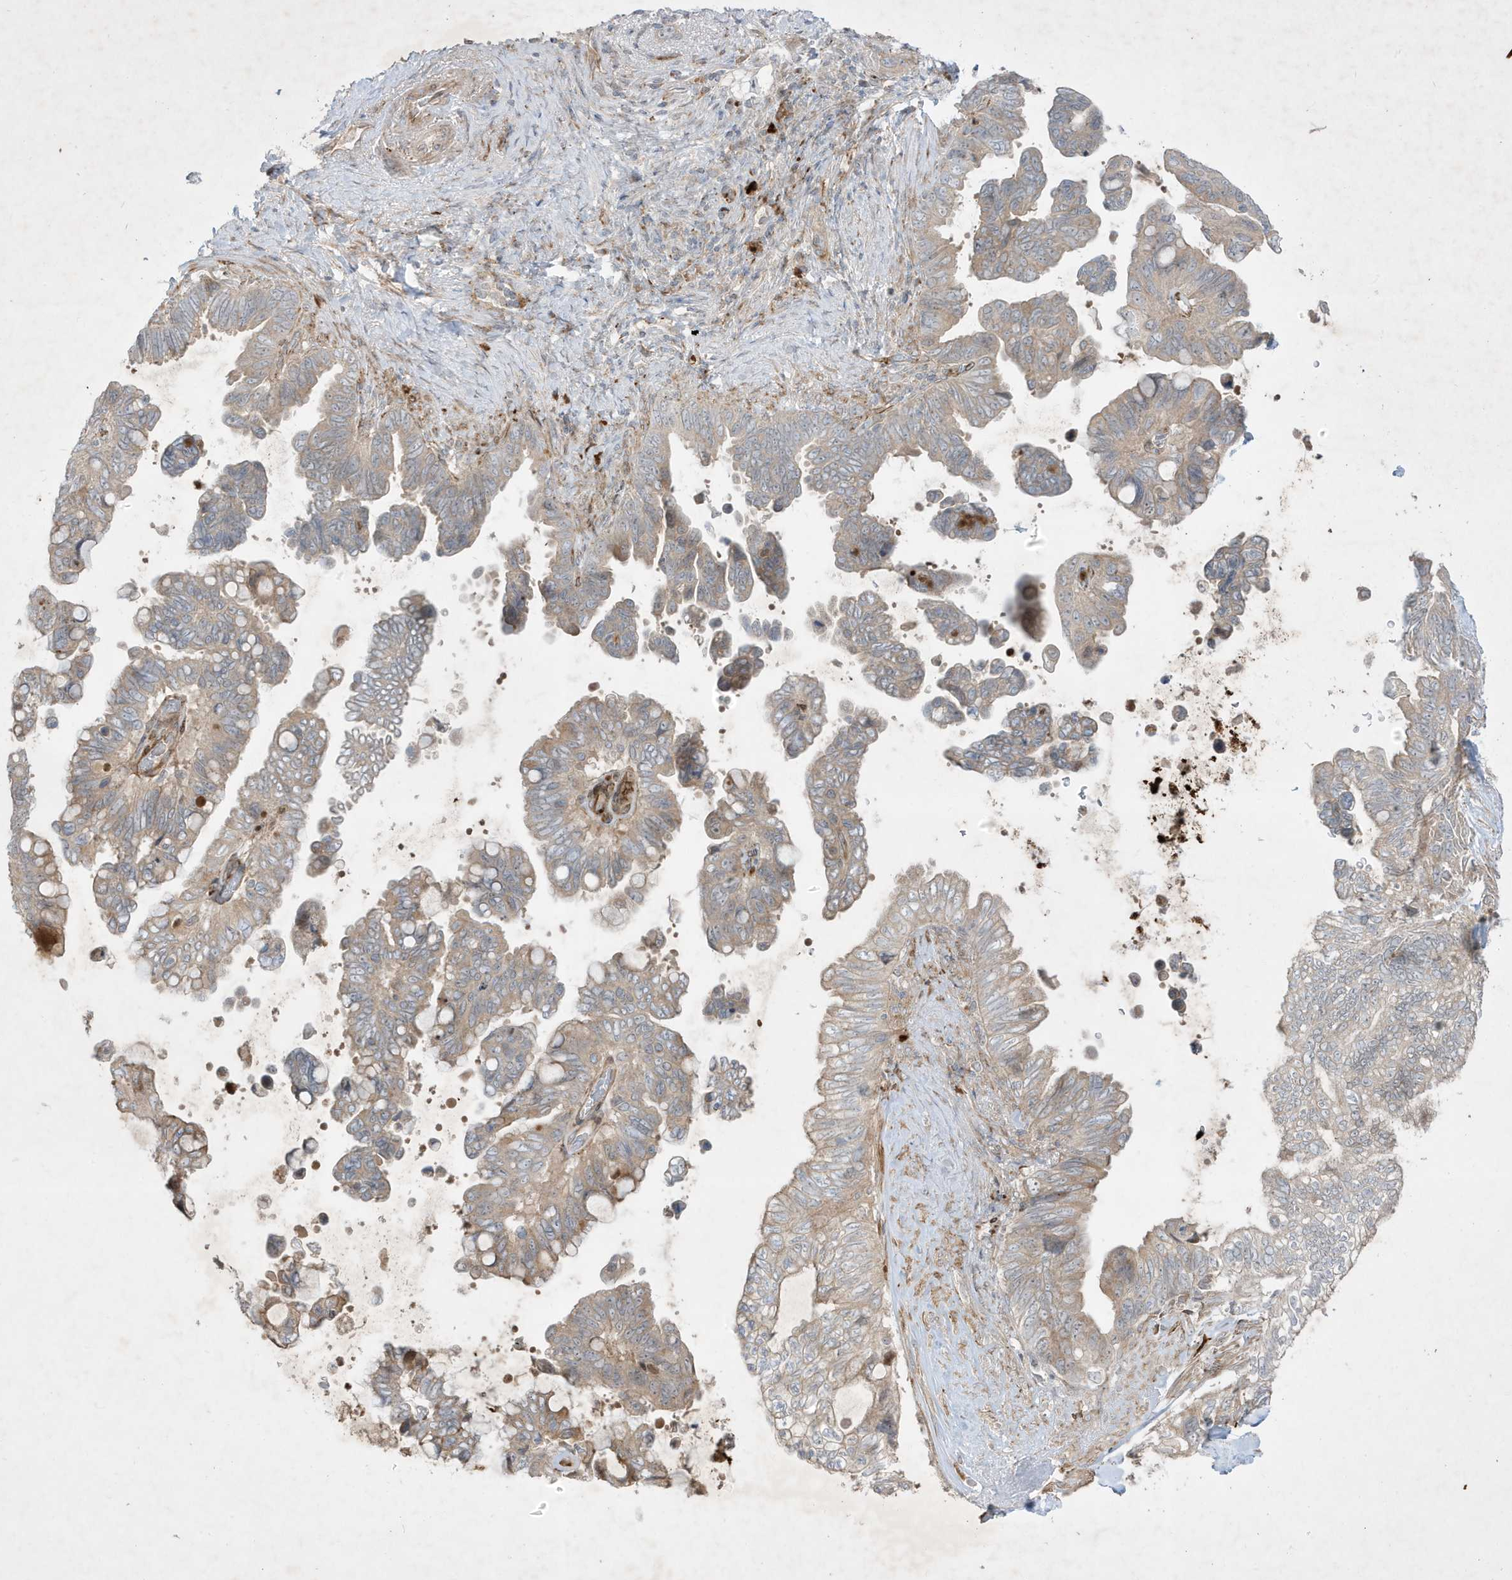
{"staining": {"intensity": "weak", "quantity": "25%-75%", "location": "cytoplasmic/membranous"}, "tissue": "pancreatic cancer", "cell_type": "Tumor cells", "image_type": "cancer", "snomed": [{"axis": "morphology", "description": "Adenocarcinoma, NOS"}, {"axis": "topography", "description": "Pancreas"}], "caption": "This photomicrograph displays IHC staining of pancreatic adenocarcinoma, with low weak cytoplasmic/membranous positivity in about 25%-75% of tumor cells.", "gene": "IFT57", "patient": {"sex": "female", "age": 72}}